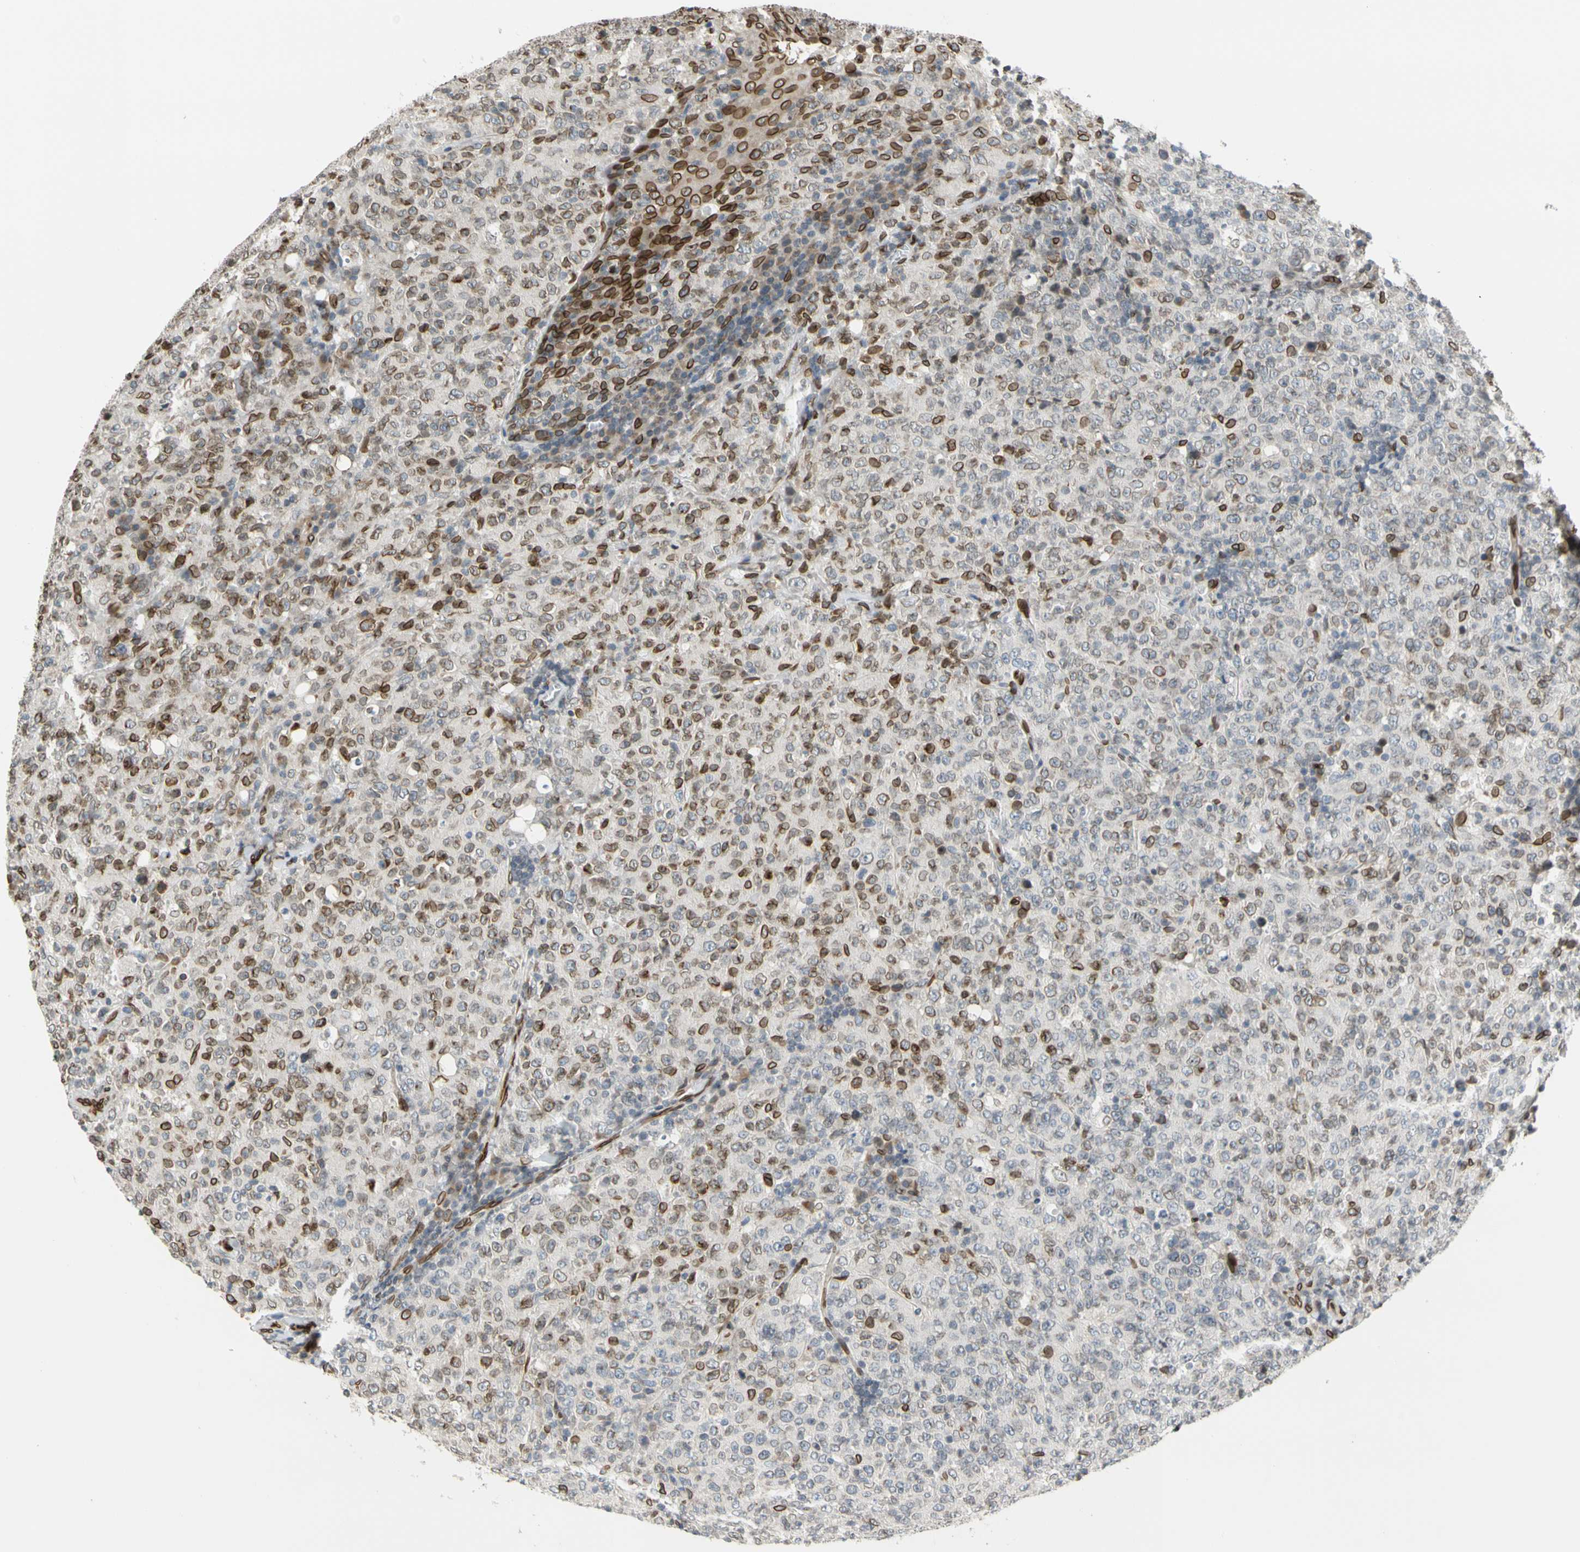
{"staining": {"intensity": "moderate", "quantity": "25%-75%", "location": "cytoplasmic/membranous,nuclear"}, "tissue": "lymphoma", "cell_type": "Tumor cells", "image_type": "cancer", "snomed": [{"axis": "morphology", "description": "Malignant lymphoma, non-Hodgkin's type, High grade"}, {"axis": "topography", "description": "Tonsil"}], "caption": "IHC staining of malignant lymphoma, non-Hodgkin's type (high-grade), which exhibits medium levels of moderate cytoplasmic/membranous and nuclear staining in about 25%-75% of tumor cells indicating moderate cytoplasmic/membranous and nuclear protein staining. The staining was performed using DAB (brown) for protein detection and nuclei were counterstained in hematoxylin (blue).", "gene": "SUN1", "patient": {"sex": "female", "age": 36}}